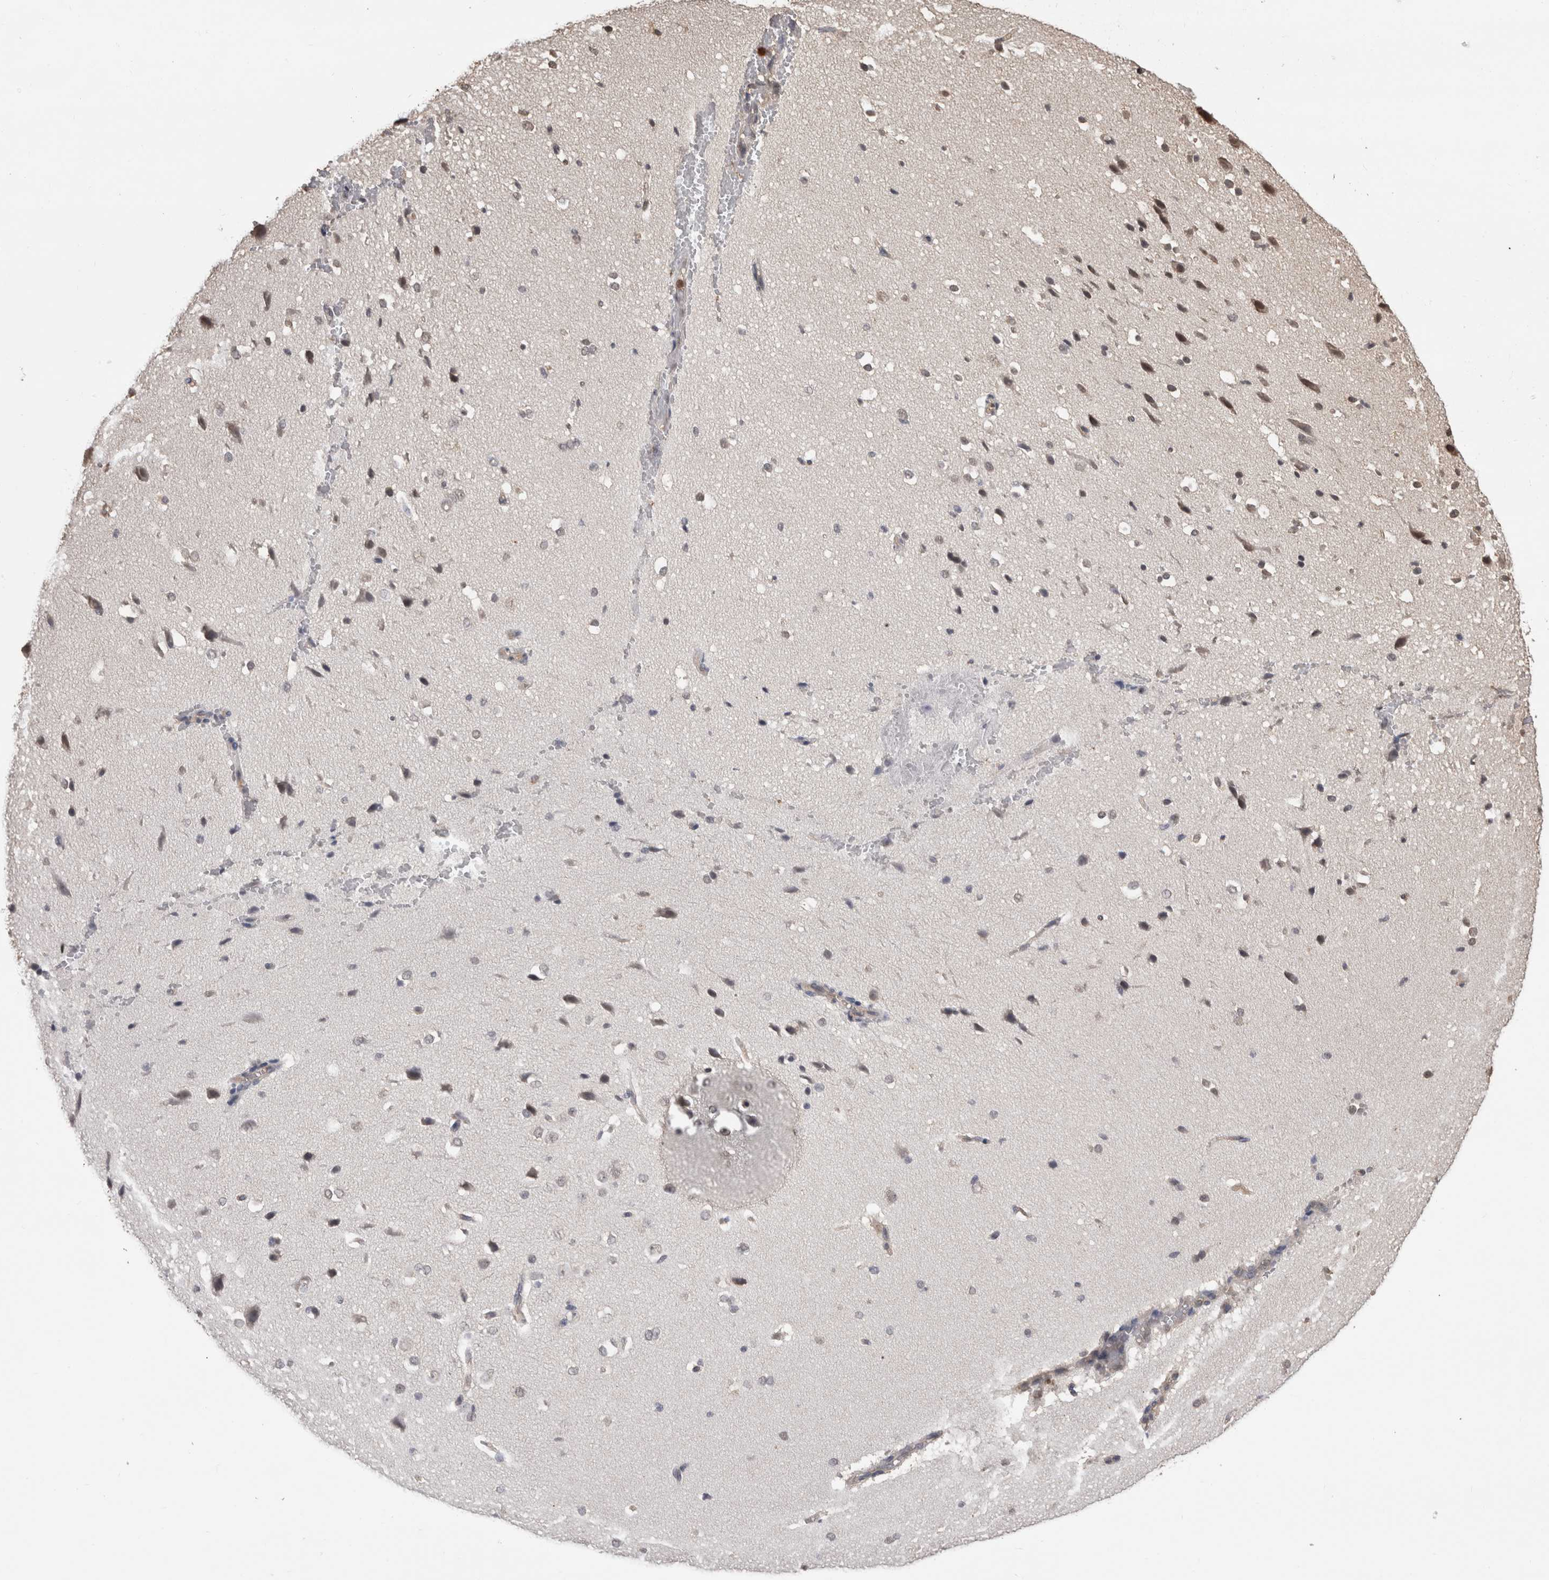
{"staining": {"intensity": "negative", "quantity": "none", "location": "none"}, "tissue": "cerebral cortex", "cell_type": "Endothelial cells", "image_type": "normal", "snomed": [{"axis": "morphology", "description": "Normal tissue, NOS"}, {"axis": "morphology", "description": "Developmental malformation"}, {"axis": "topography", "description": "Cerebral cortex"}], "caption": "DAB immunohistochemical staining of unremarkable cerebral cortex exhibits no significant positivity in endothelial cells.", "gene": "PAK4", "patient": {"sex": "female", "age": 30}}